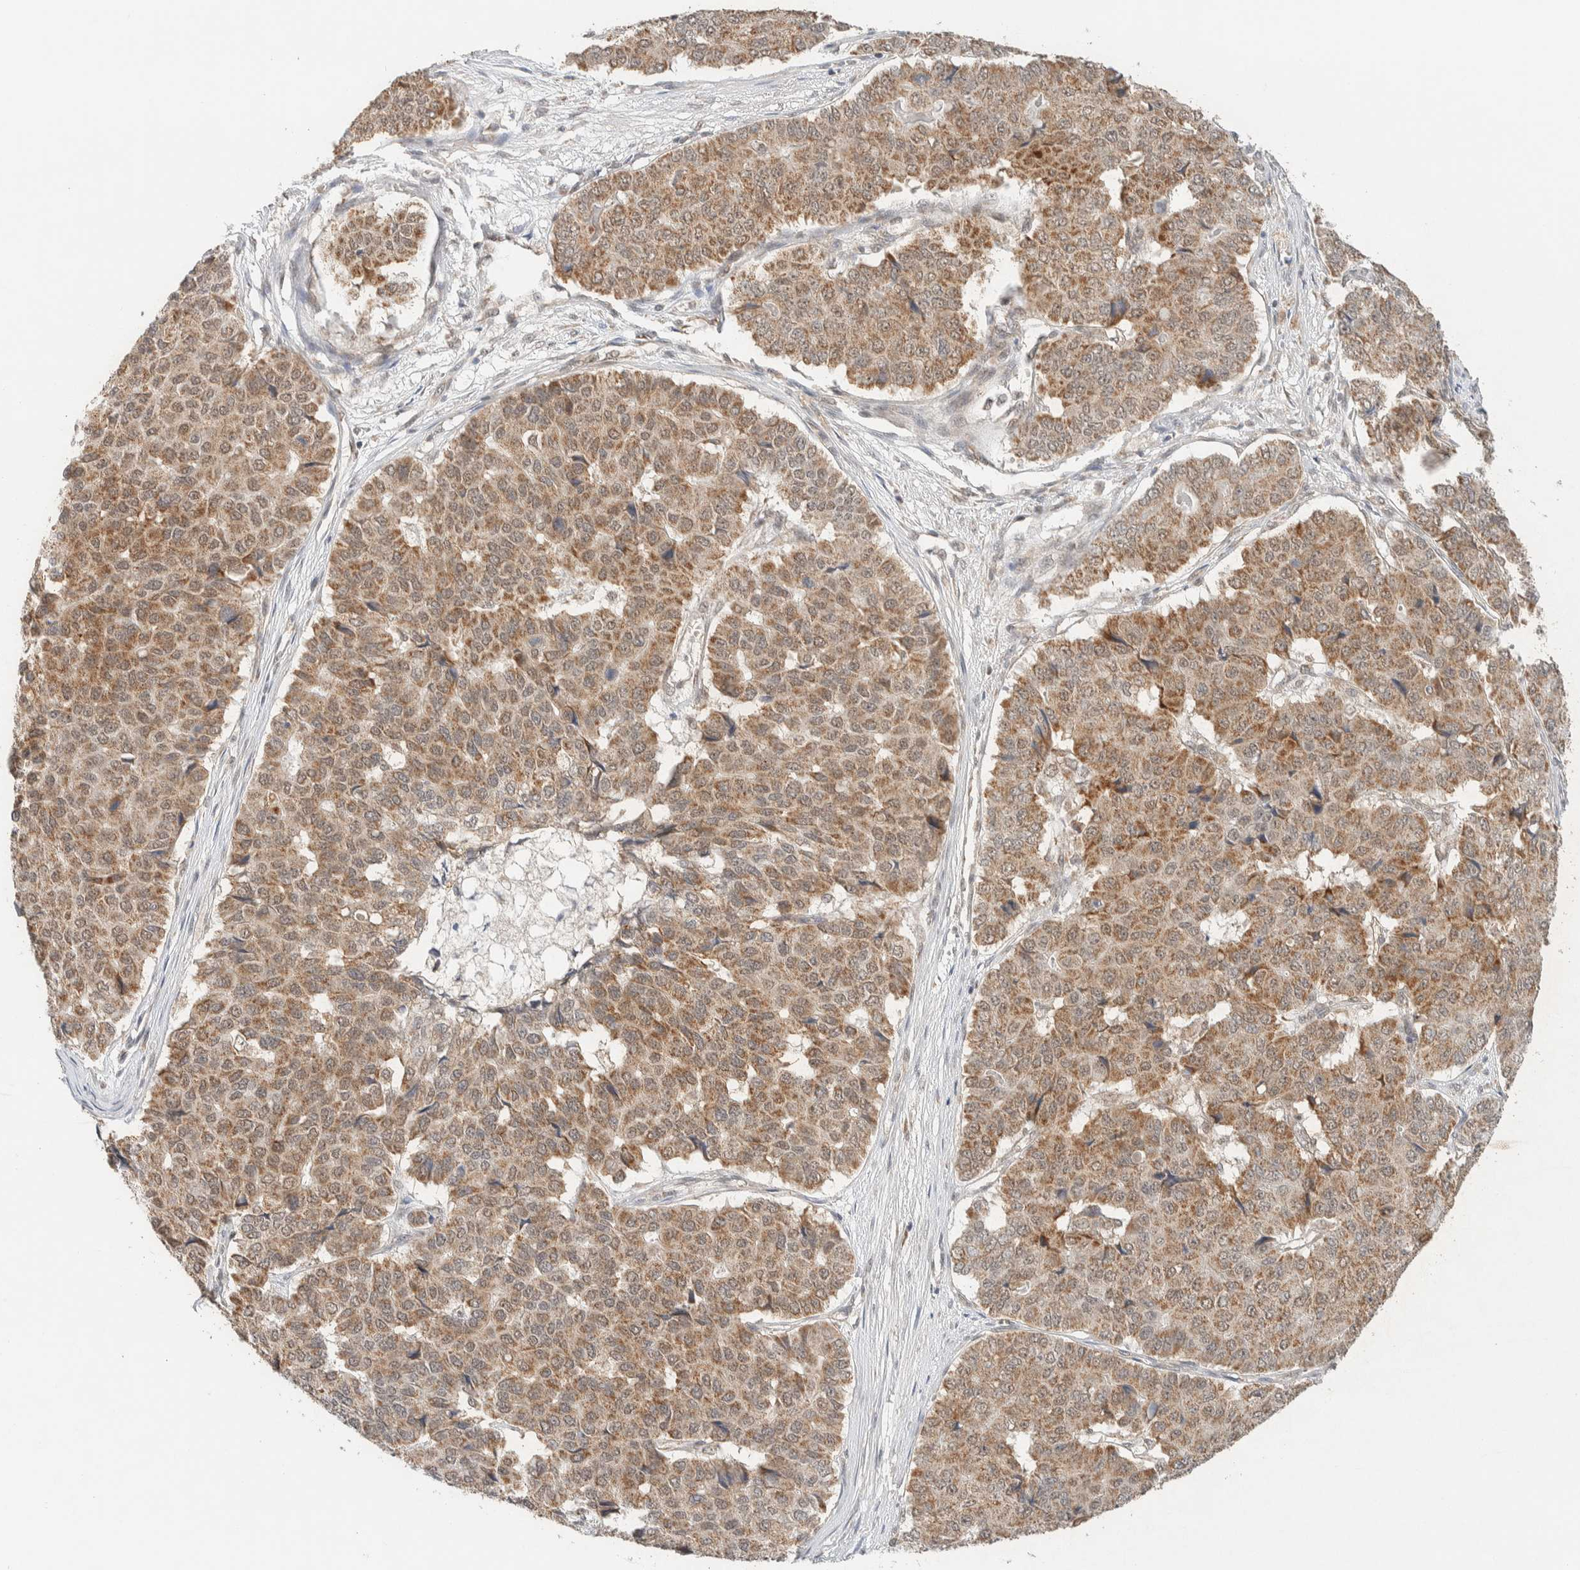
{"staining": {"intensity": "moderate", "quantity": ">75%", "location": "cytoplasmic/membranous"}, "tissue": "pancreatic cancer", "cell_type": "Tumor cells", "image_type": "cancer", "snomed": [{"axis": "morphology", "description": "Adenocarcinoma, NOS"}, {"axis": "topography", "description": "Pancreas"}], "caption": "Immunohistochemical staining of human pancreatic adenocarcinoma reveals moderate cytoplasmic/membranous protein expression in approximately >75% of tumor cells.", "gene": "MRPL41", "patient": {"sex": "male", "age": 50}}